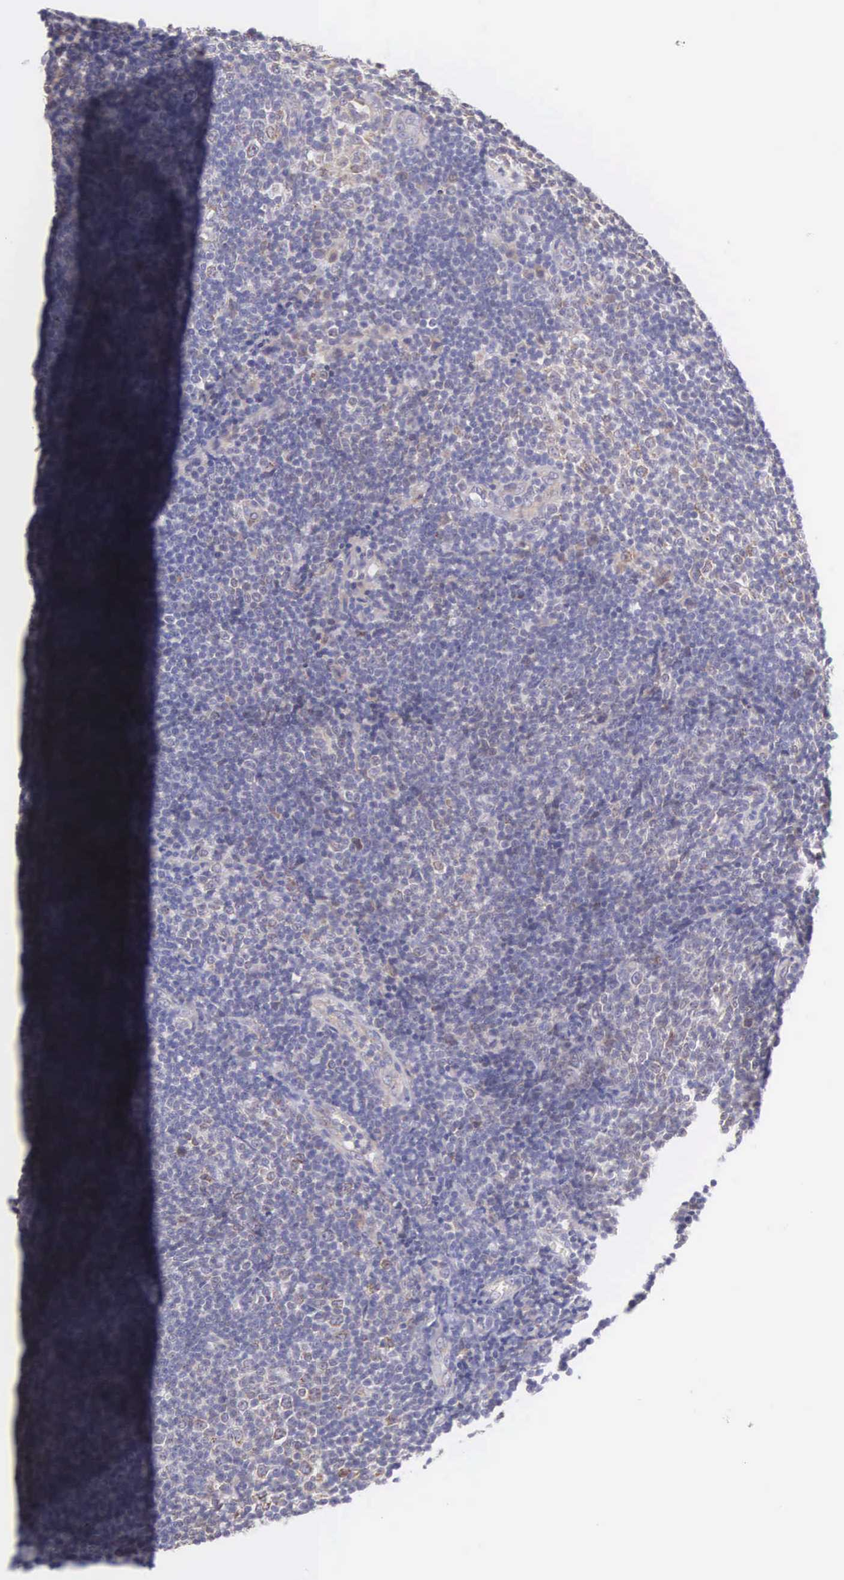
{"staining": {"intensity": "weak", "quantity": "25%-75%", "location": "cytoplasmic/membranous"}, "tissue": "lymphoma", "cell_type": "Tumor cells", "image_type": "cancer", "snomed": [{"axis": "morphology", "description": "Malignant lymphoma, non-Hodgkin's type, Low grade"}, {"axis": "topography", "description": "Lymph node"}], "caption": "Low-grade malignant lymphoma, non-Hodgkin's type stained for a protein displays weak cytoplasmic/membranous positivity in tumor cells.", "gene": "NSDHL", "patient": {"sex": "male", "age": 49}}